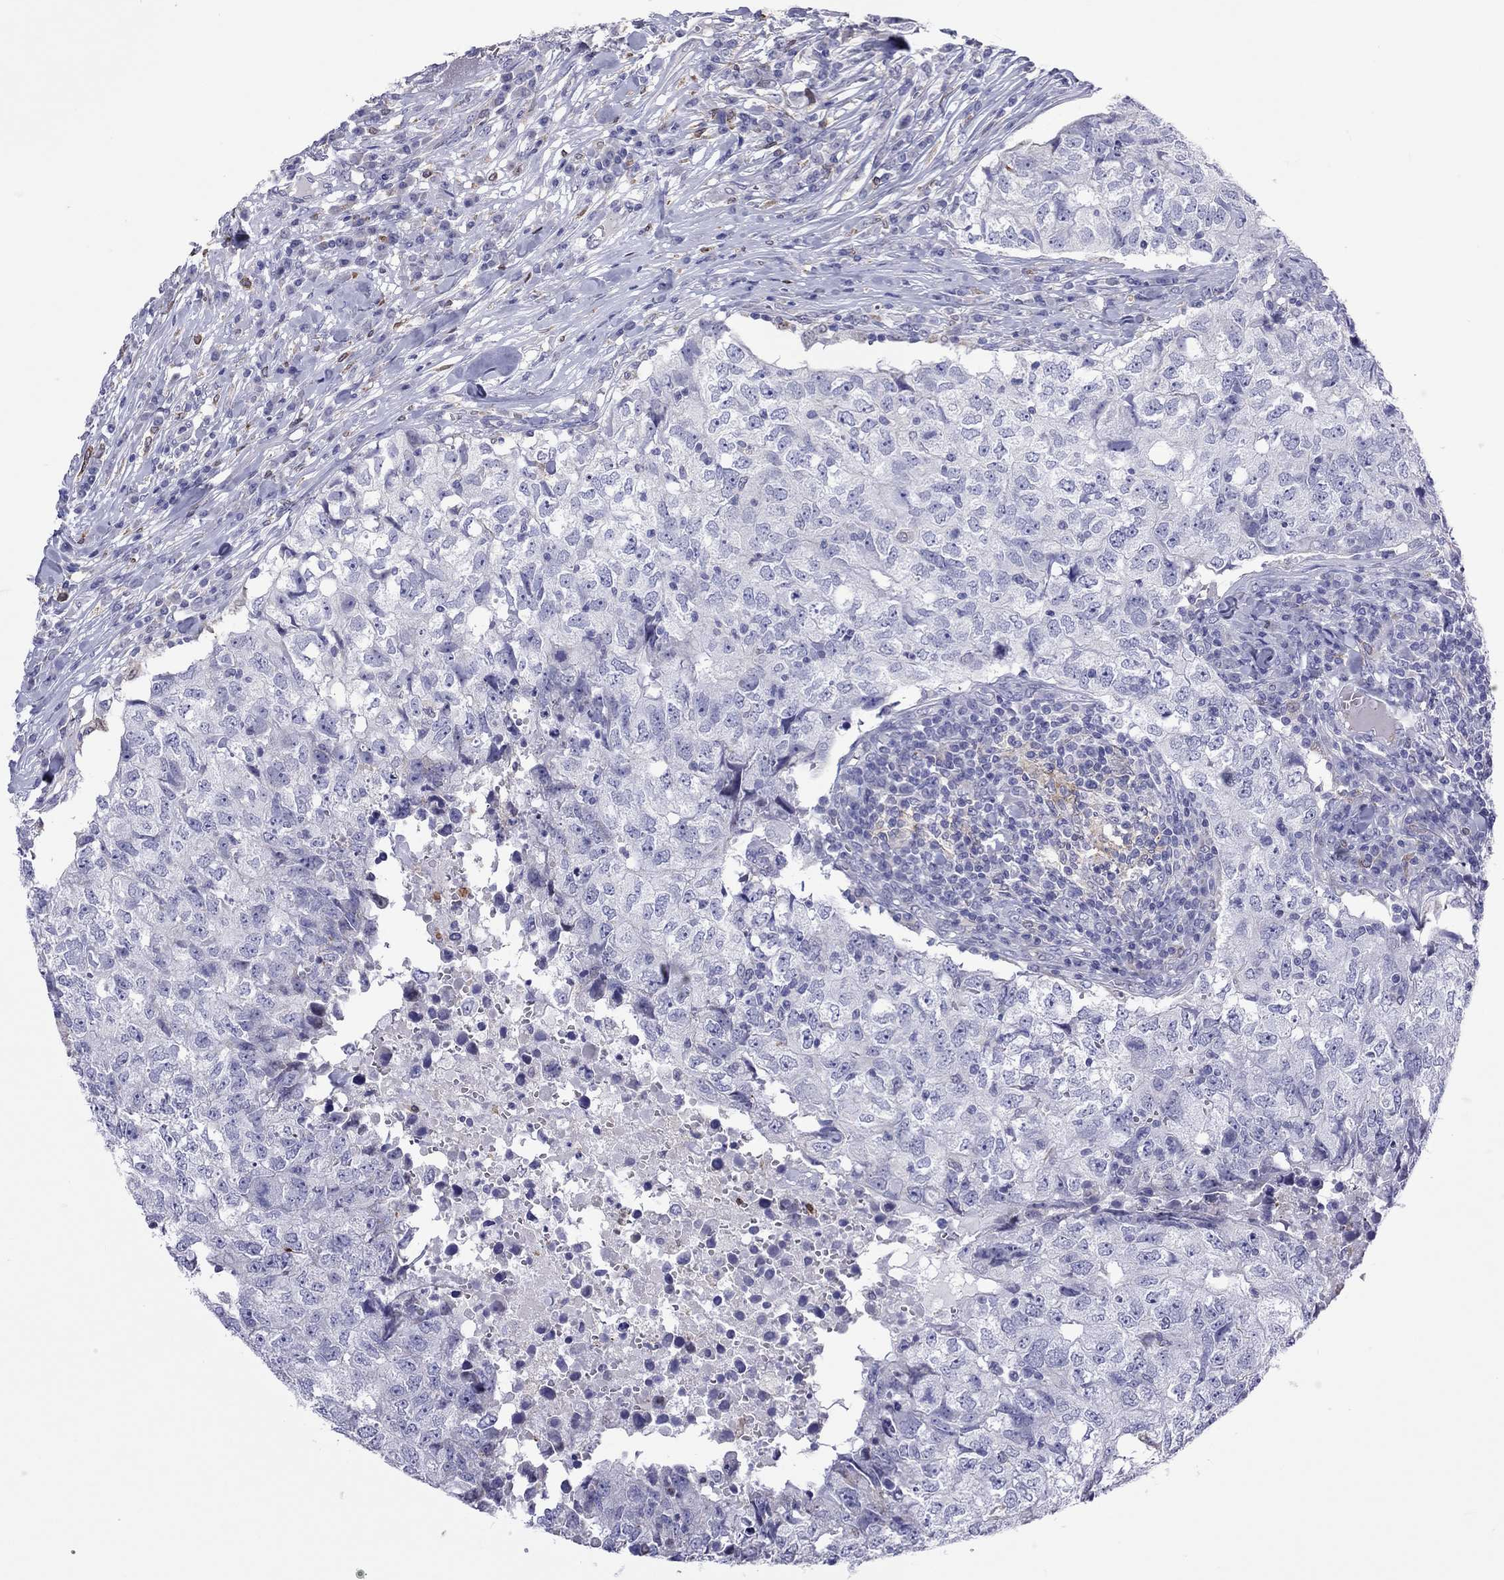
{"staining": {"intensity": "negative", "quantity": "none", "location": "none"}, "tissue": "breast cancer", "cell_type": "Tumor cells", "image_type": "cancer", "snomed": [{"axis": "morphology", "description": "Duct carcinoma"}, {"axis": "topography", "description": "Breast"}], "caption": "An immunohistochemistry (IHC) histopathology image of breast cancer is shown. There is no staining in tumor cells of breast cancer. (Stains: DAB (3,3'-diaminobenzidine) immunohistochemistry with hematoxylin counter stain, Microscopy: brightfield microscopy at high magnification).", "gene": "ADORA2A", "patient": {"sex": "female", "age": 30}}